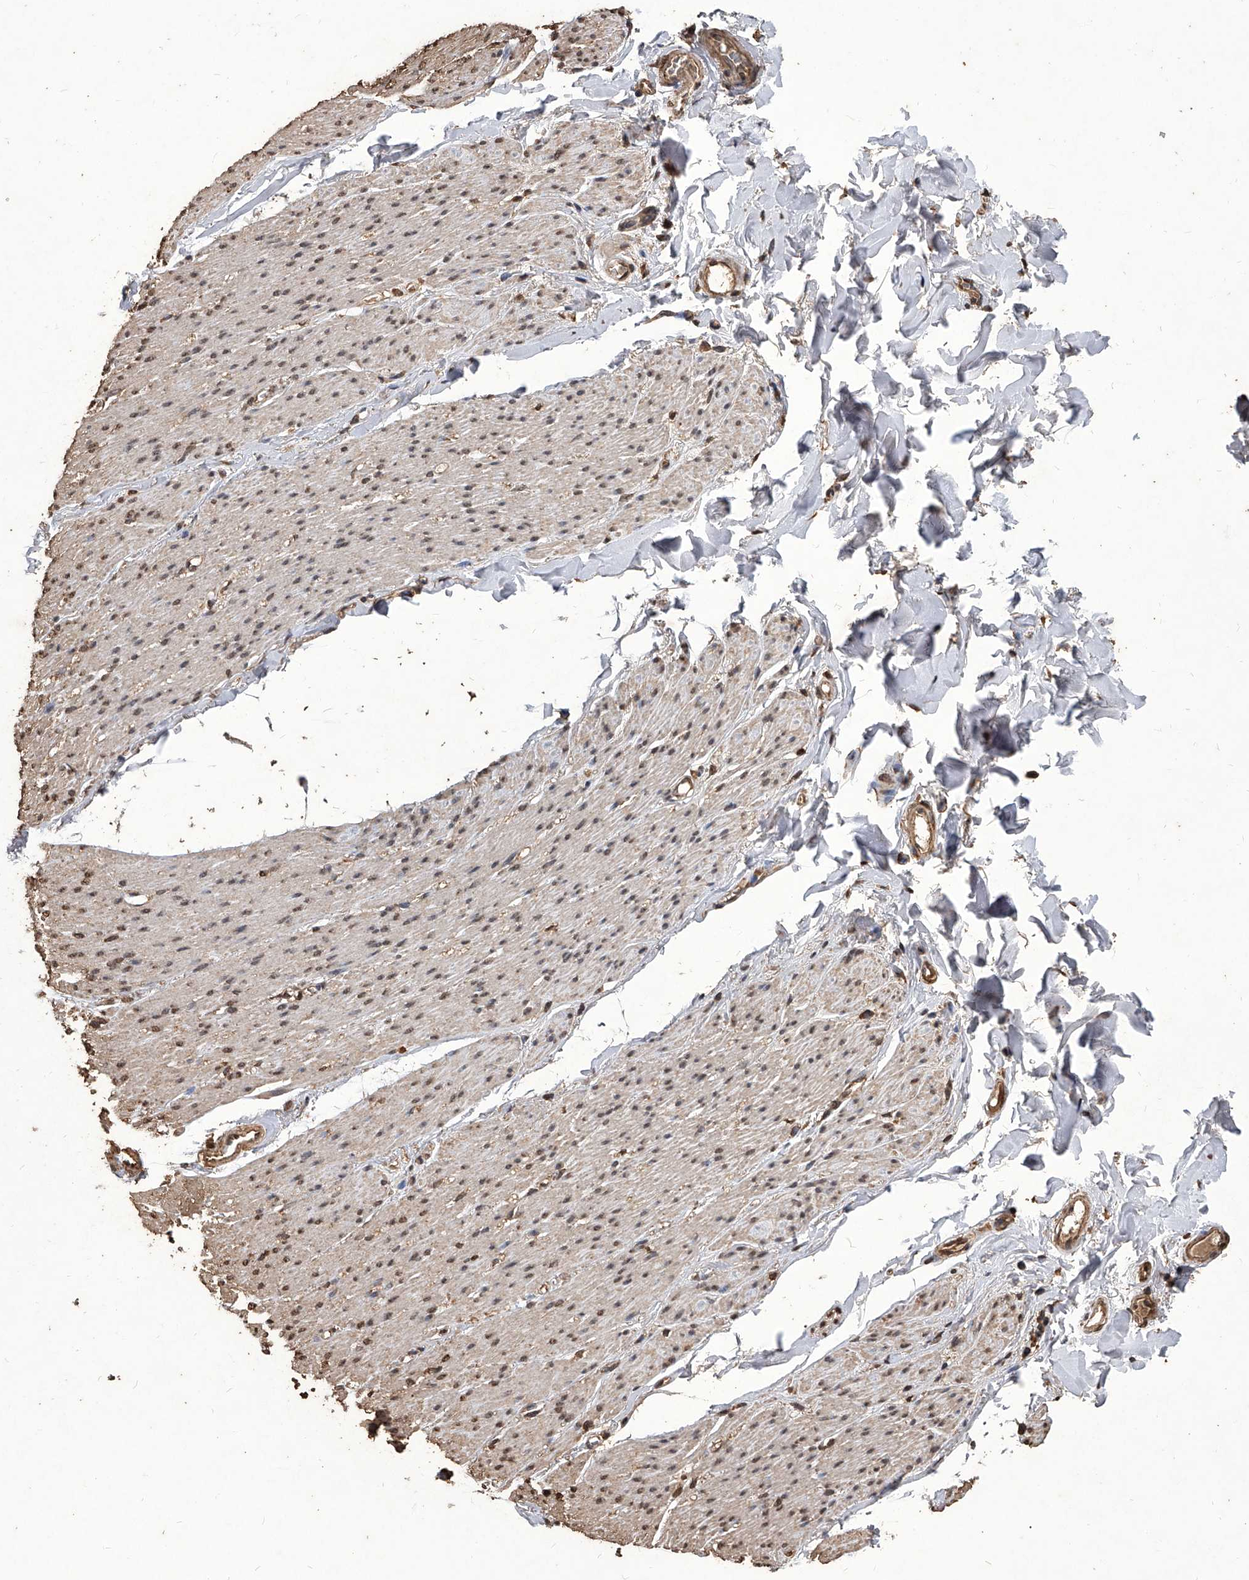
{"staining": {"intensity": "moderate", "quantity": ">75%", "location": "cytoplasmic/membranous,nuclear"}, "tissue": "smooth muscle", "cell_type": "Smooth muscle cells", "image_type": "normal", "snomed": [{"axis": "morphology", "description": "Normal tissue, NOS"}, {"axis": "topography", "description": "Colon"}, {"axis": "topography", "description": "Peripheral nerve tissue"}], "caption": "Smooth muscle stained with IHC shows moderate cytoplasmic/membranous,nuclear expression in approximately >75% of smooth muscle cells.", "gene": "FBXL4", "patient": {"sex": "female", "age": 61}}